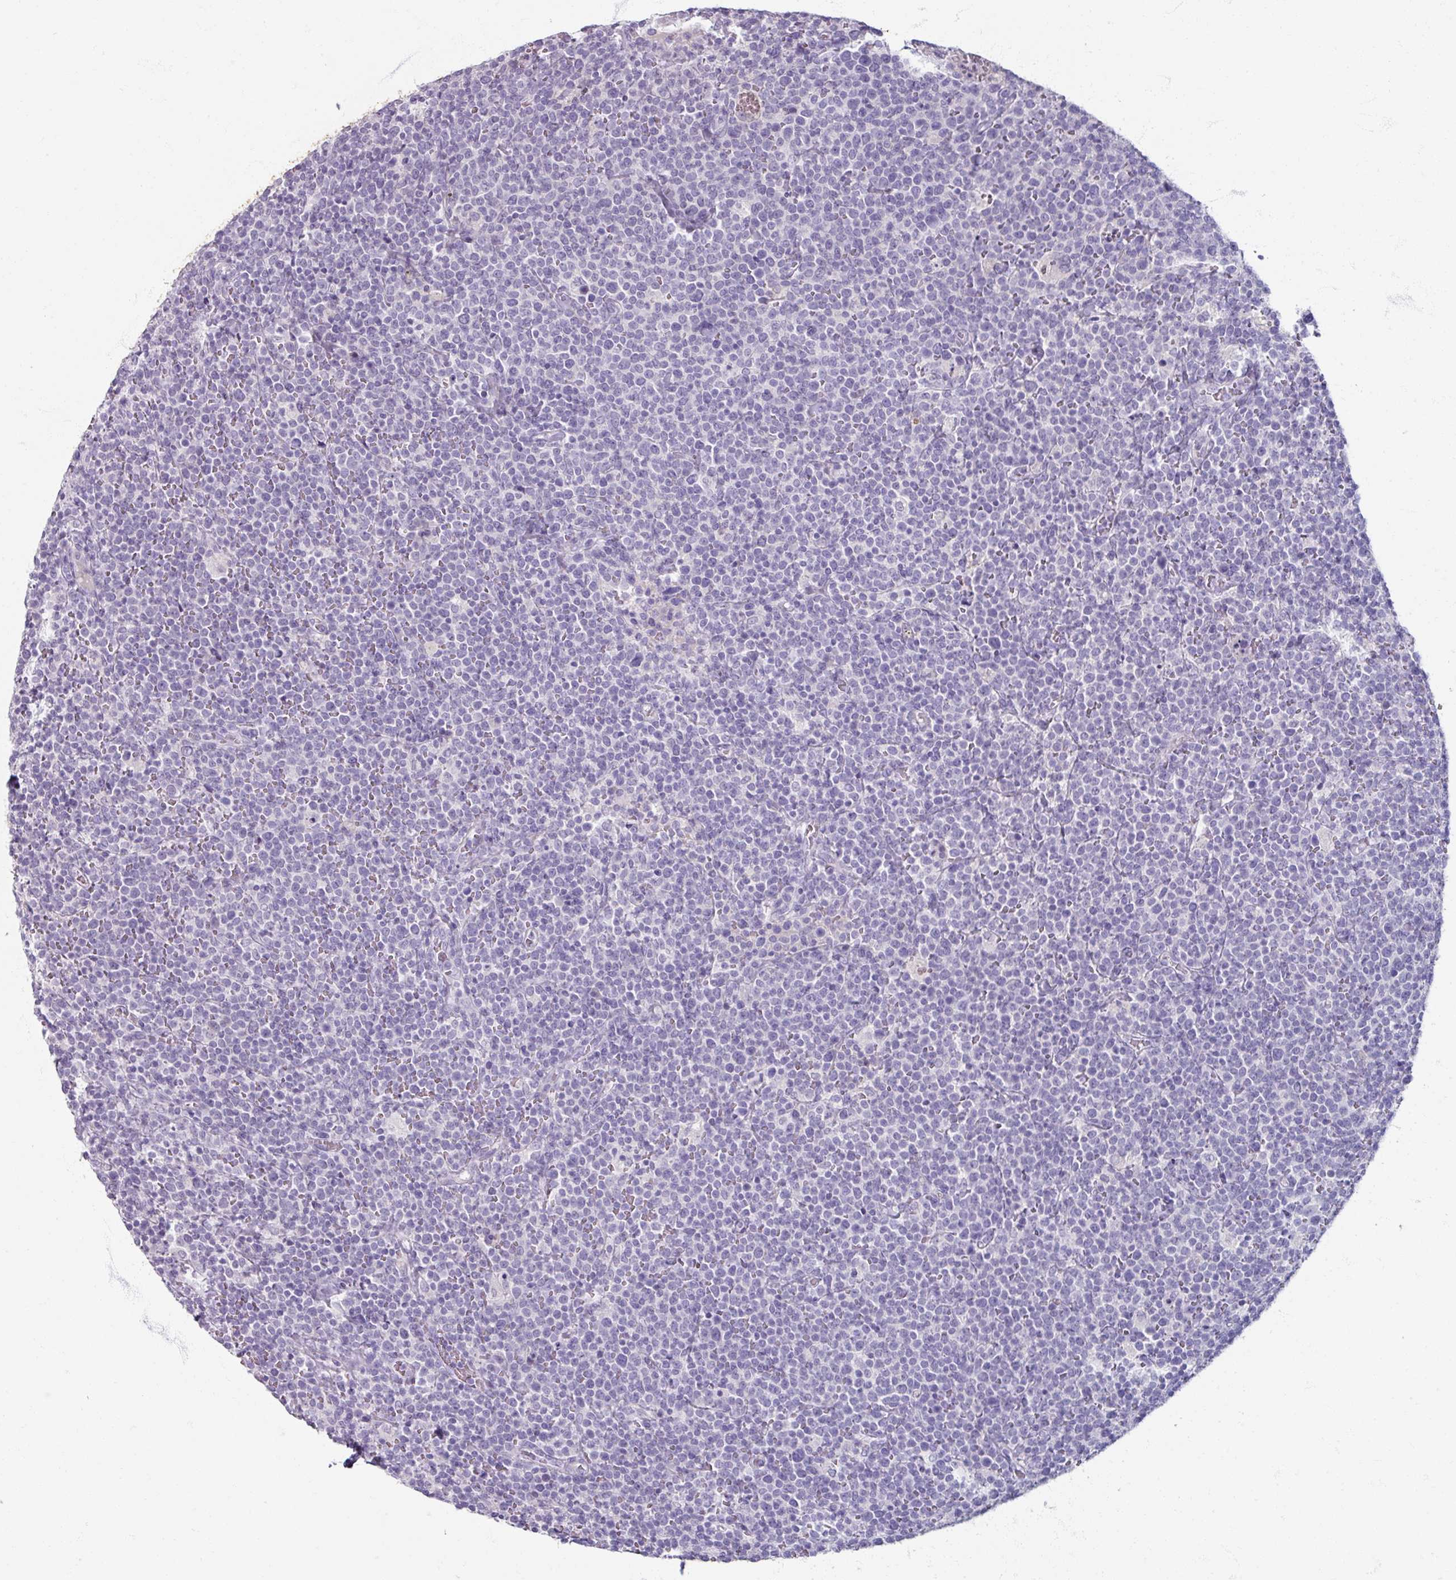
{"staining": {"intensity": "negative", "quantity": "none", "location": "none"}, "tissue": "lymphoma", "cell_type": "Tumor cells", "image_type": "cancer", "snomed": [{"axis": "morphology", "description": "Malignant lymphoma, non-Hodgkin's type, High grade"}, {"axis": "topography", "description": "Lymph node"}], "caption": "Immunohistochemistry micrograph of neoplastic tissue: lymphoma stained with DAB (3,3'-diaminobenzidine) displays no significant protein expression in tumor cells.", "gene": "TG", "patient": {"sex": "male", "age": 61}}